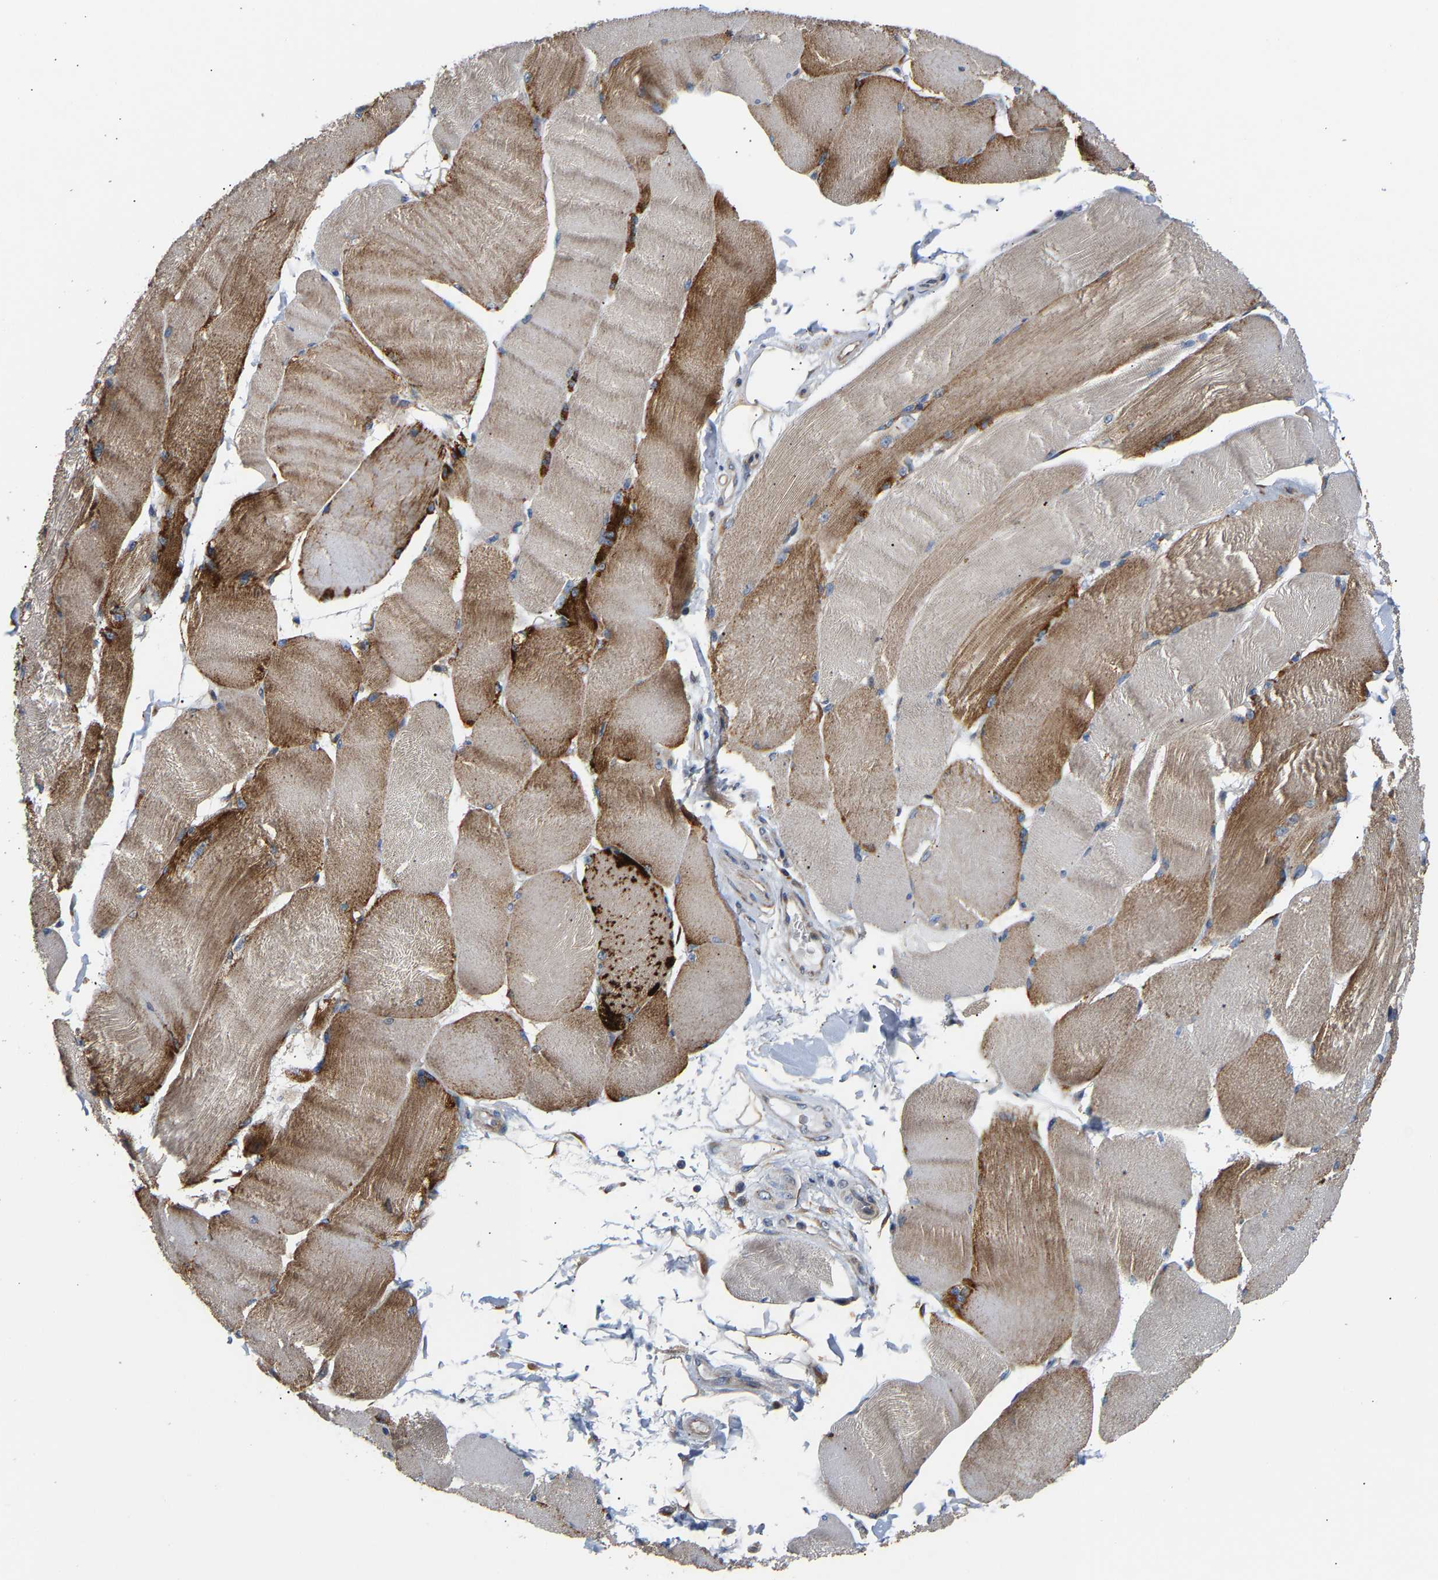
{"staining": {"intensity": "moderate", "quantity": "25%-75%", "location": "cytoplasmic/membranous"}, "tissue": "skeletal muscle", "cell_type": "Myocytes", "image_type": "normal", "snomed": [{"axis": "morphology", "description": "Normal tissue, NOS"}, {"axis": "topography", "description": "Skin"}, {"axis": "topography", "description": "Skeletal muscle"}], "caption": "Immunohistochemistry (IHC) photomicrograph of benign skeletal muscle stained for a protein (brown), which demonstrates medium levels of moderate cytoplasmic/membranous staining in approximately 25%-75% of myocytes.", "gene": "TMEM168", "patient": {"sex": "male", "age": 83}}